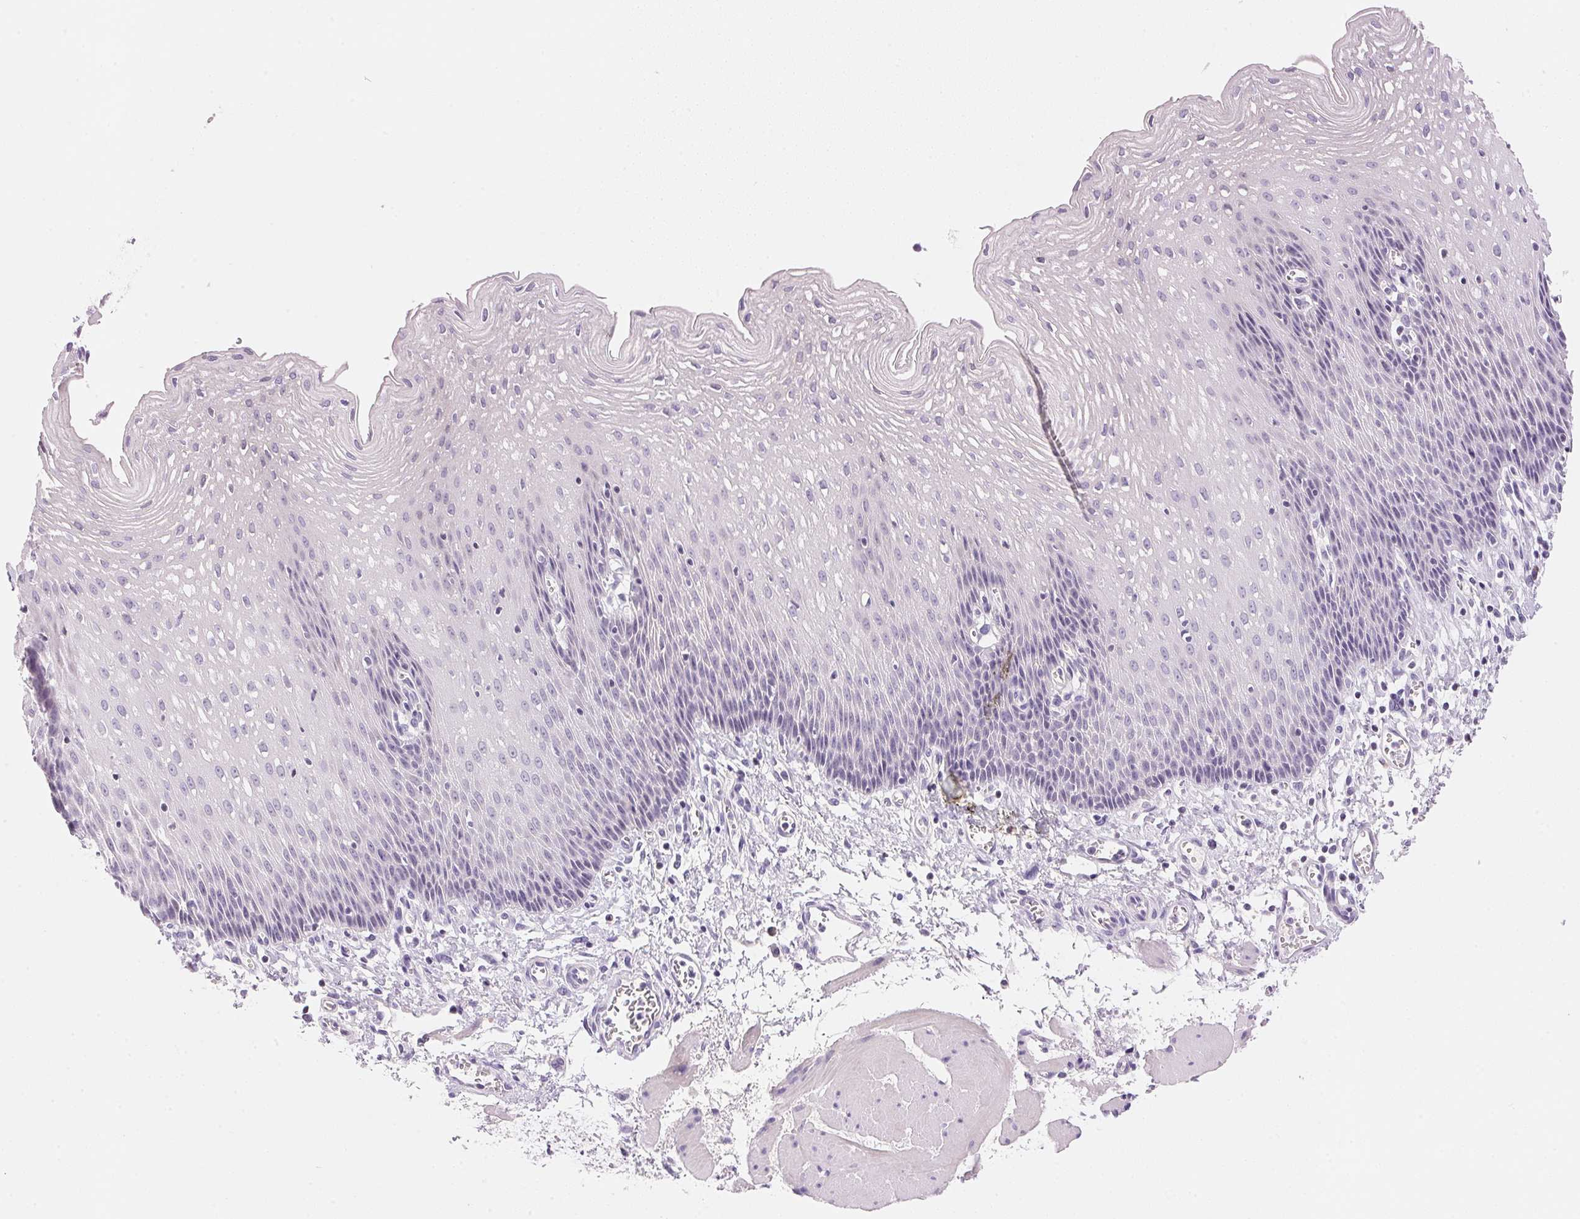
{"staining": {"intensity": "negative", "quantity": "none", "location": "none"}, "tissue": "esophagus", "cell_type": "Squamous epithelial cells", "image_type": "normal", "snomed": [{"axis": "morphology", "description": "Normal tissue, NOS"}, {"axis": "topography", "description": "Esophagus"}], "caption": "The immunohistochemistry micrograph has no significant positivity in squamous epithelial cells of esophagus.", "gene": "CYP11B1", "patient": {"sex": "female", "age": 64}}